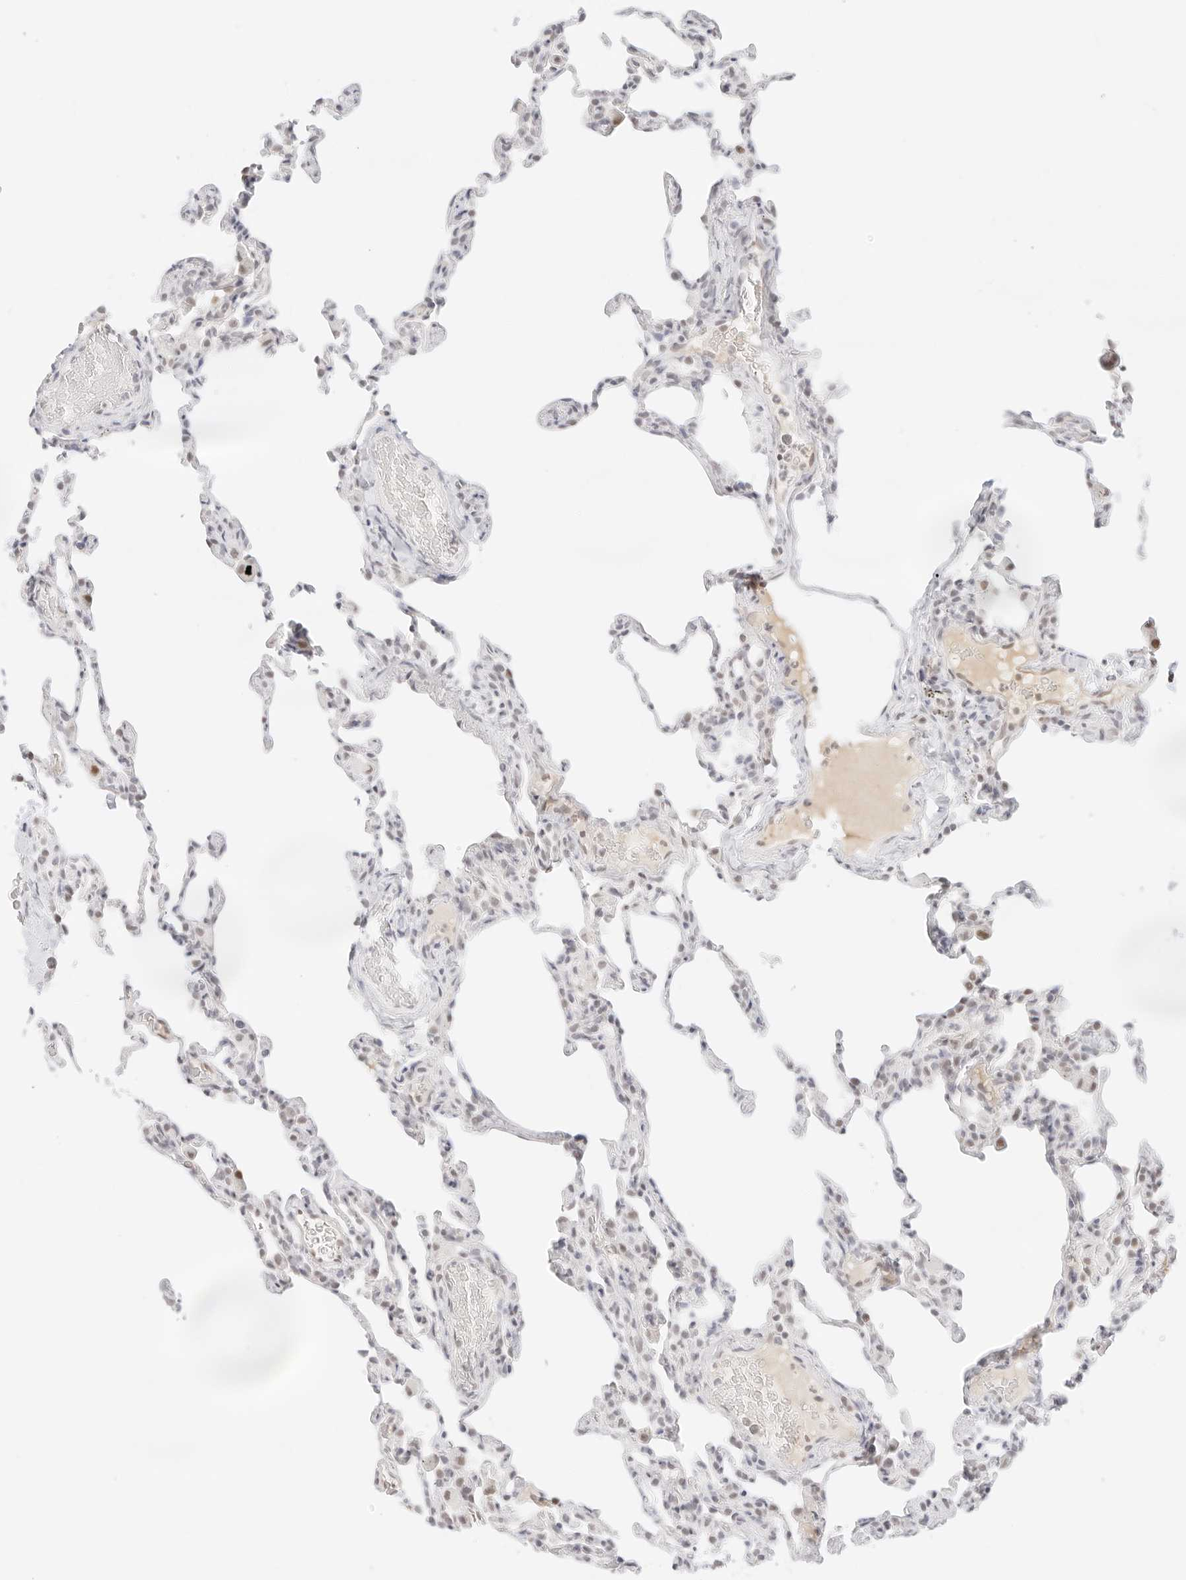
{"staining": {"intensity": "negative", "quantity": "none", "location": "none"}, "tissue": "lung", "cell_type": "Alveolar cells", "image_type": "normal", "snomed": [{"axis": "morphology", "description": "Normal tissue, NOS"}, {"axis": "topography", "description": "Lung"}], "caption": "IHC histopathology image of benign lung: lung stained with DAB exhibits no significant protein expression in alveolar cells.", "gene": "ITGA6", "patient": {"sex": "male", "age": 20}}